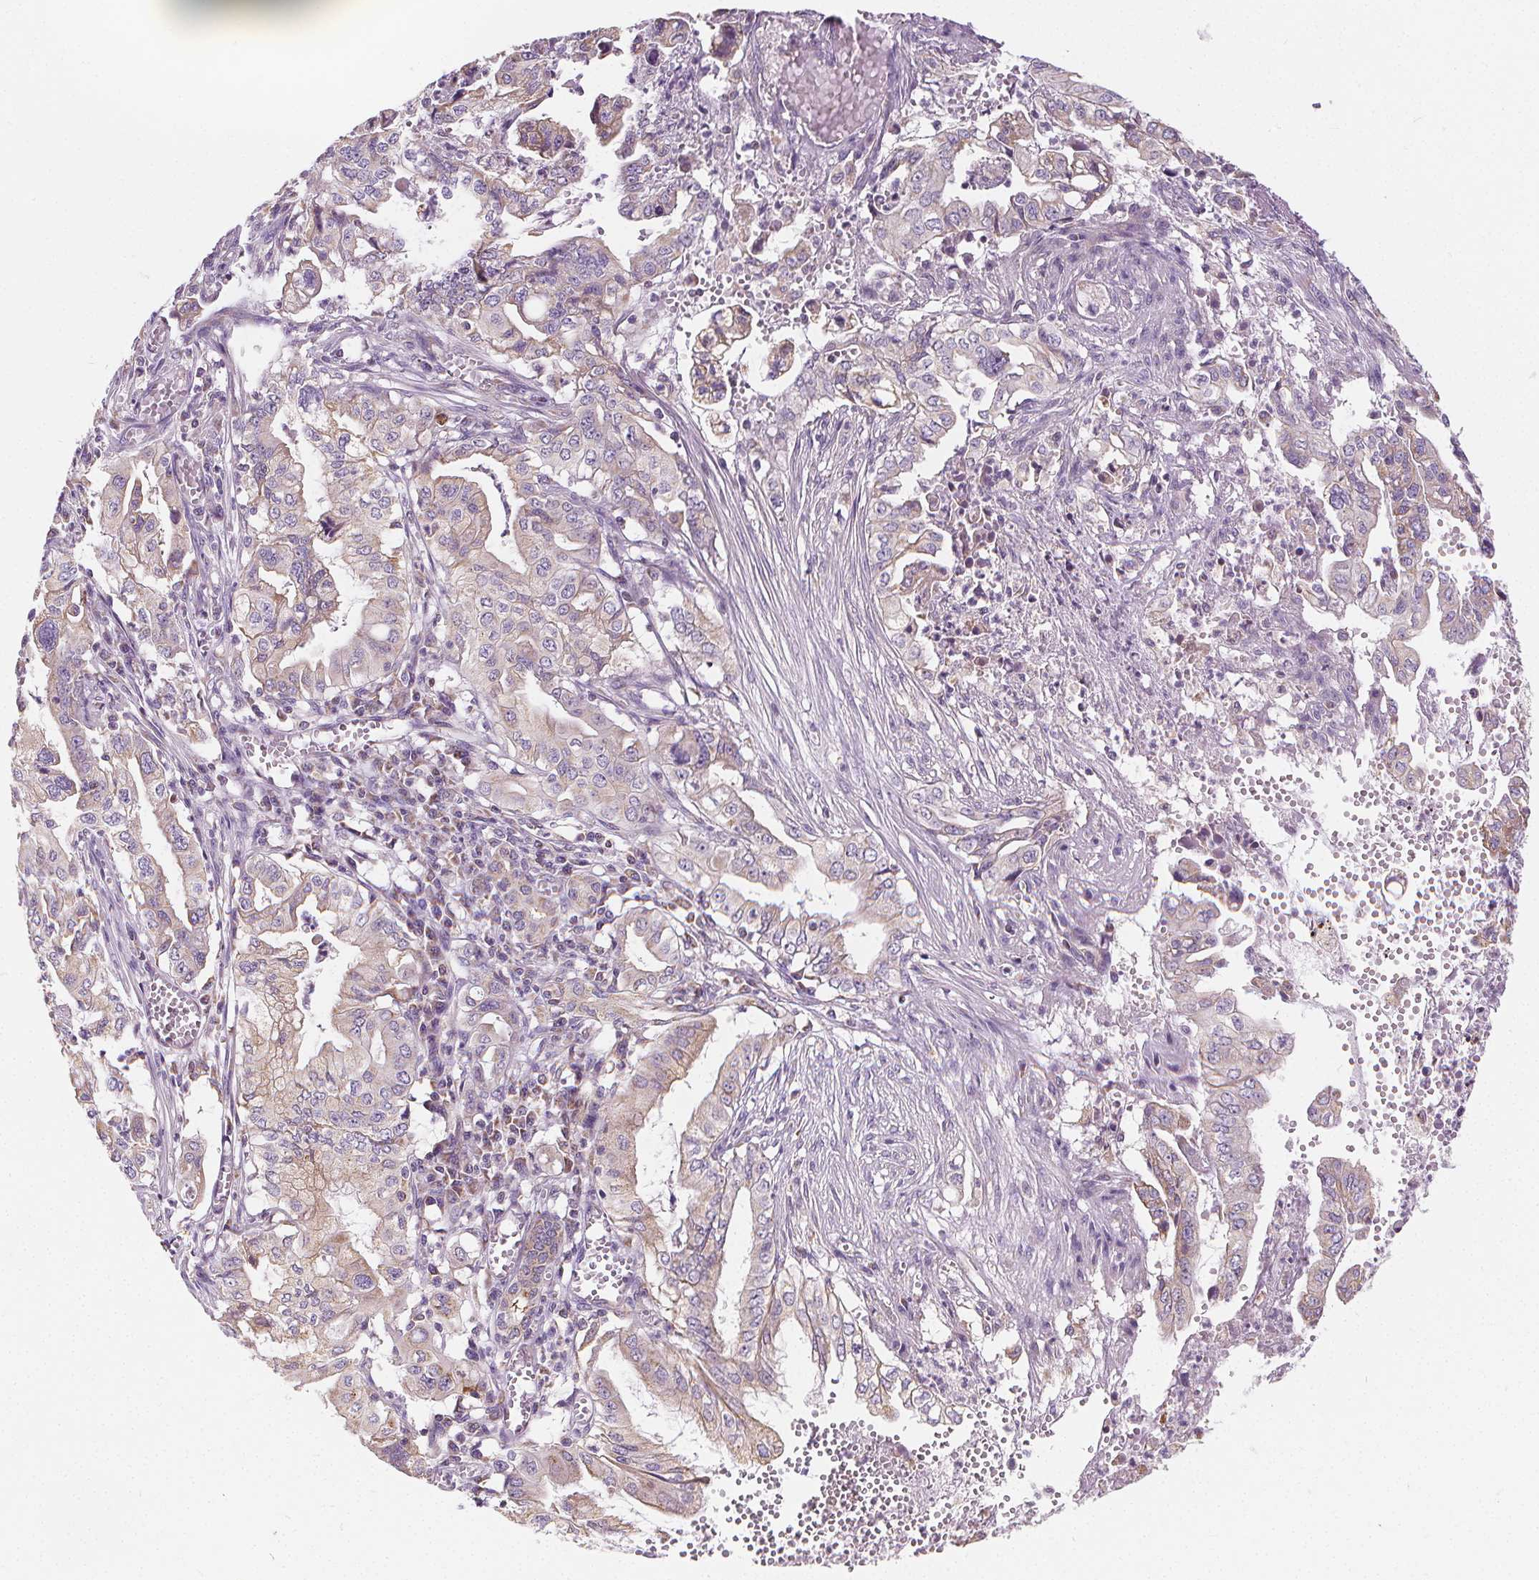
{"staining": {"intensity": "weak", "quantity": "<25%", "location": "cytoplasmic/membranous"}, "tissue": "pancreatic cancer", "cell_type": "Tumor cells", "image_type": "cancer", "snomed": [{"axis": "morphology", "description": "Adenocarcinoma, NOS"}, {"axis": "topography", "description": "Pancreas"}], "caption": "IHC photomicrograph of neoplastic tissue: human pancreatic adenocarcinoma stained with DAB (3,3'-diaminobenzidine) shows no significant protein staining in tumor cells. Nuclei are stained in blue.", "gene": "RAB20", "patient": {"sex": "male", "age": 68}}